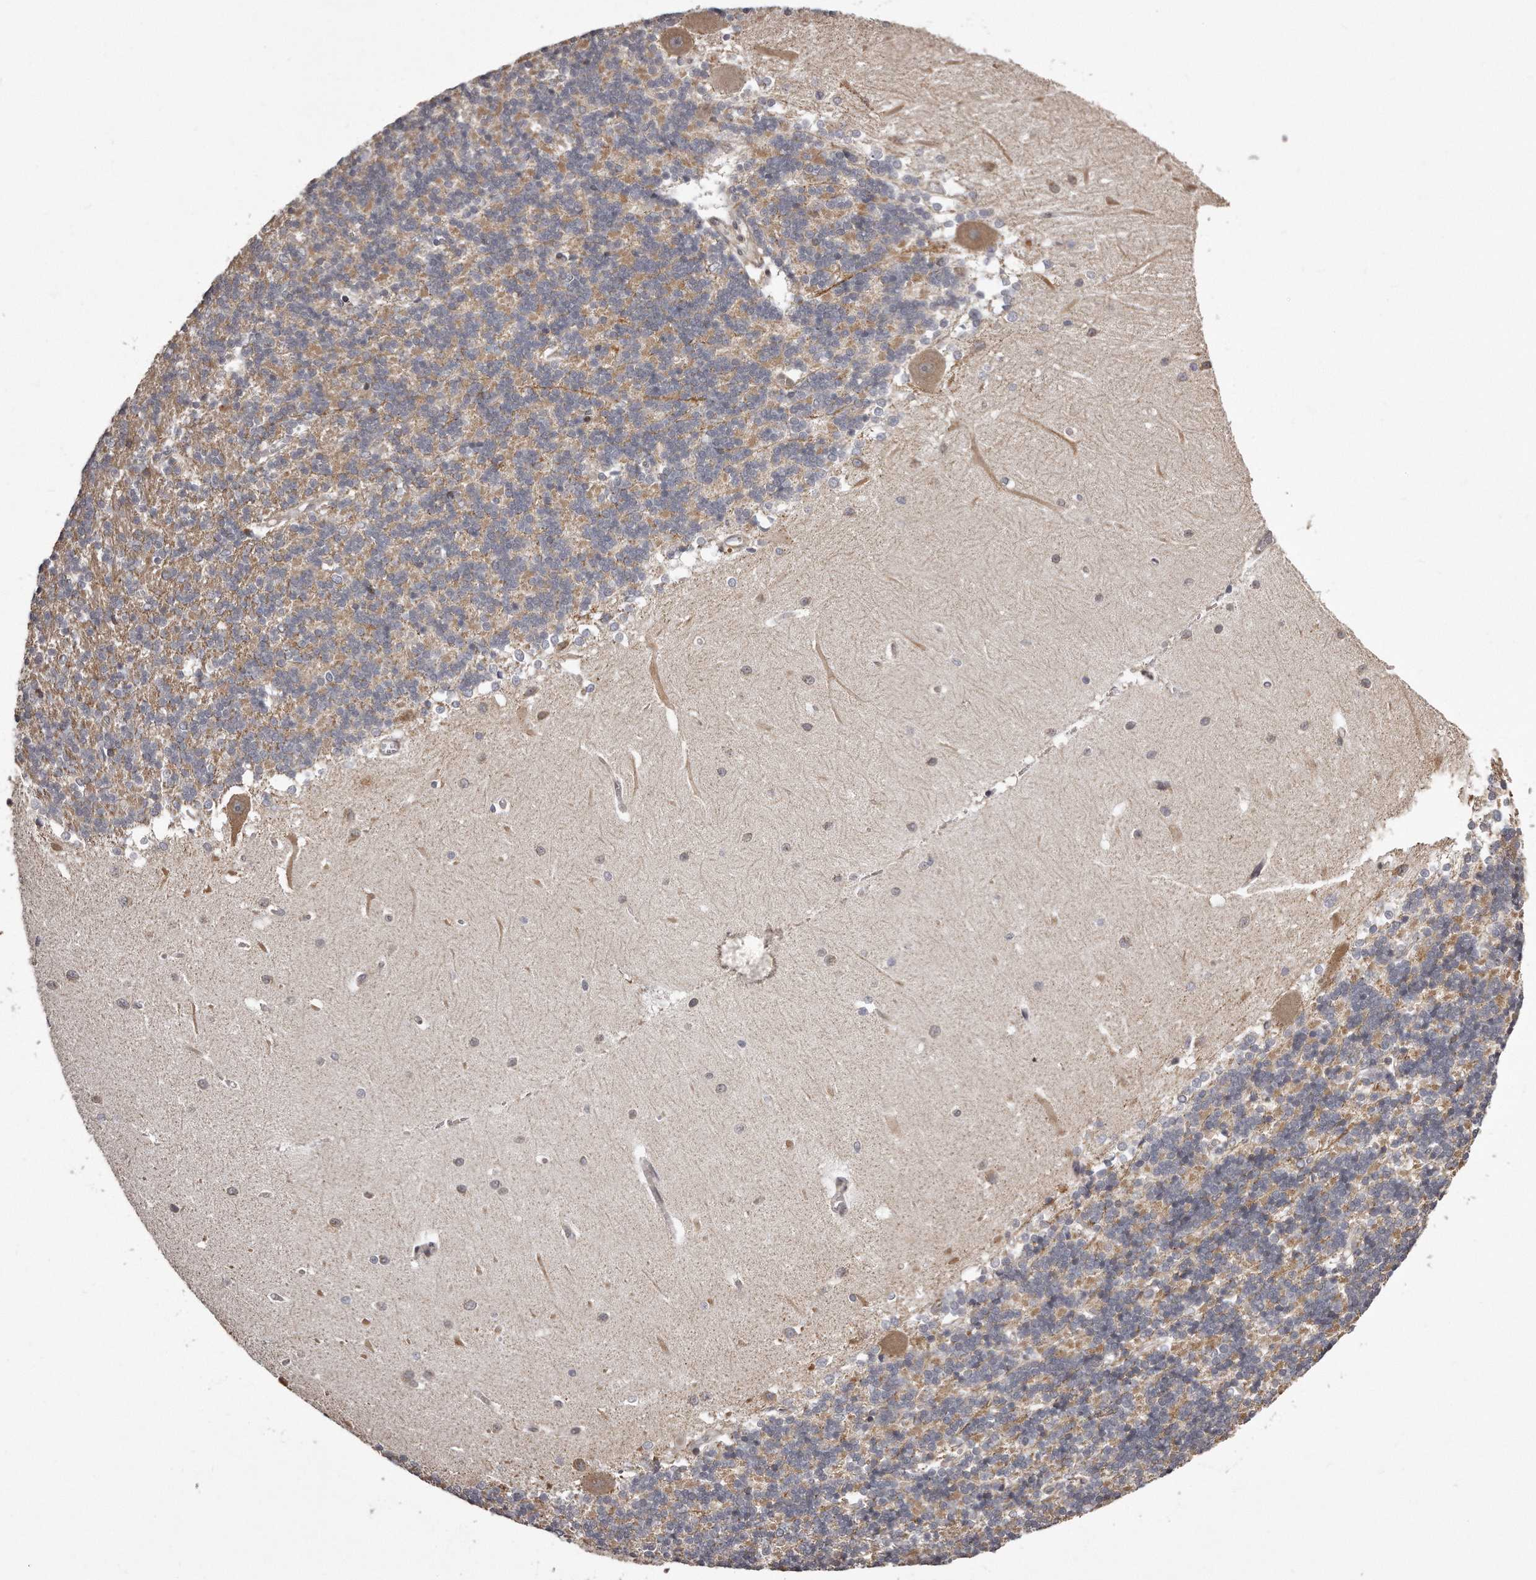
{"staining": {"intensity": "weak", "quantity": ">75%", "location": "cytoplasmic/membranous"}, "tissue": "cerebellum", "cell_type": "Cells in granular layer", "image_type": "normal", "snomed": [{"axis": "morphology", "description": "Normal tissue, NOS"}, {"axis": "topography", "description": "Cerebellum"}], "caption": "An immunohistochemistry photomicrograph of unremarkable tissue is shown. Protein staining in brown shows weak cytoplasmic/membranous positivity in cerebellum within cells in granular layer.", "gene": "TRAPPC14", "patient": {"sex": "male", "age": 37}}